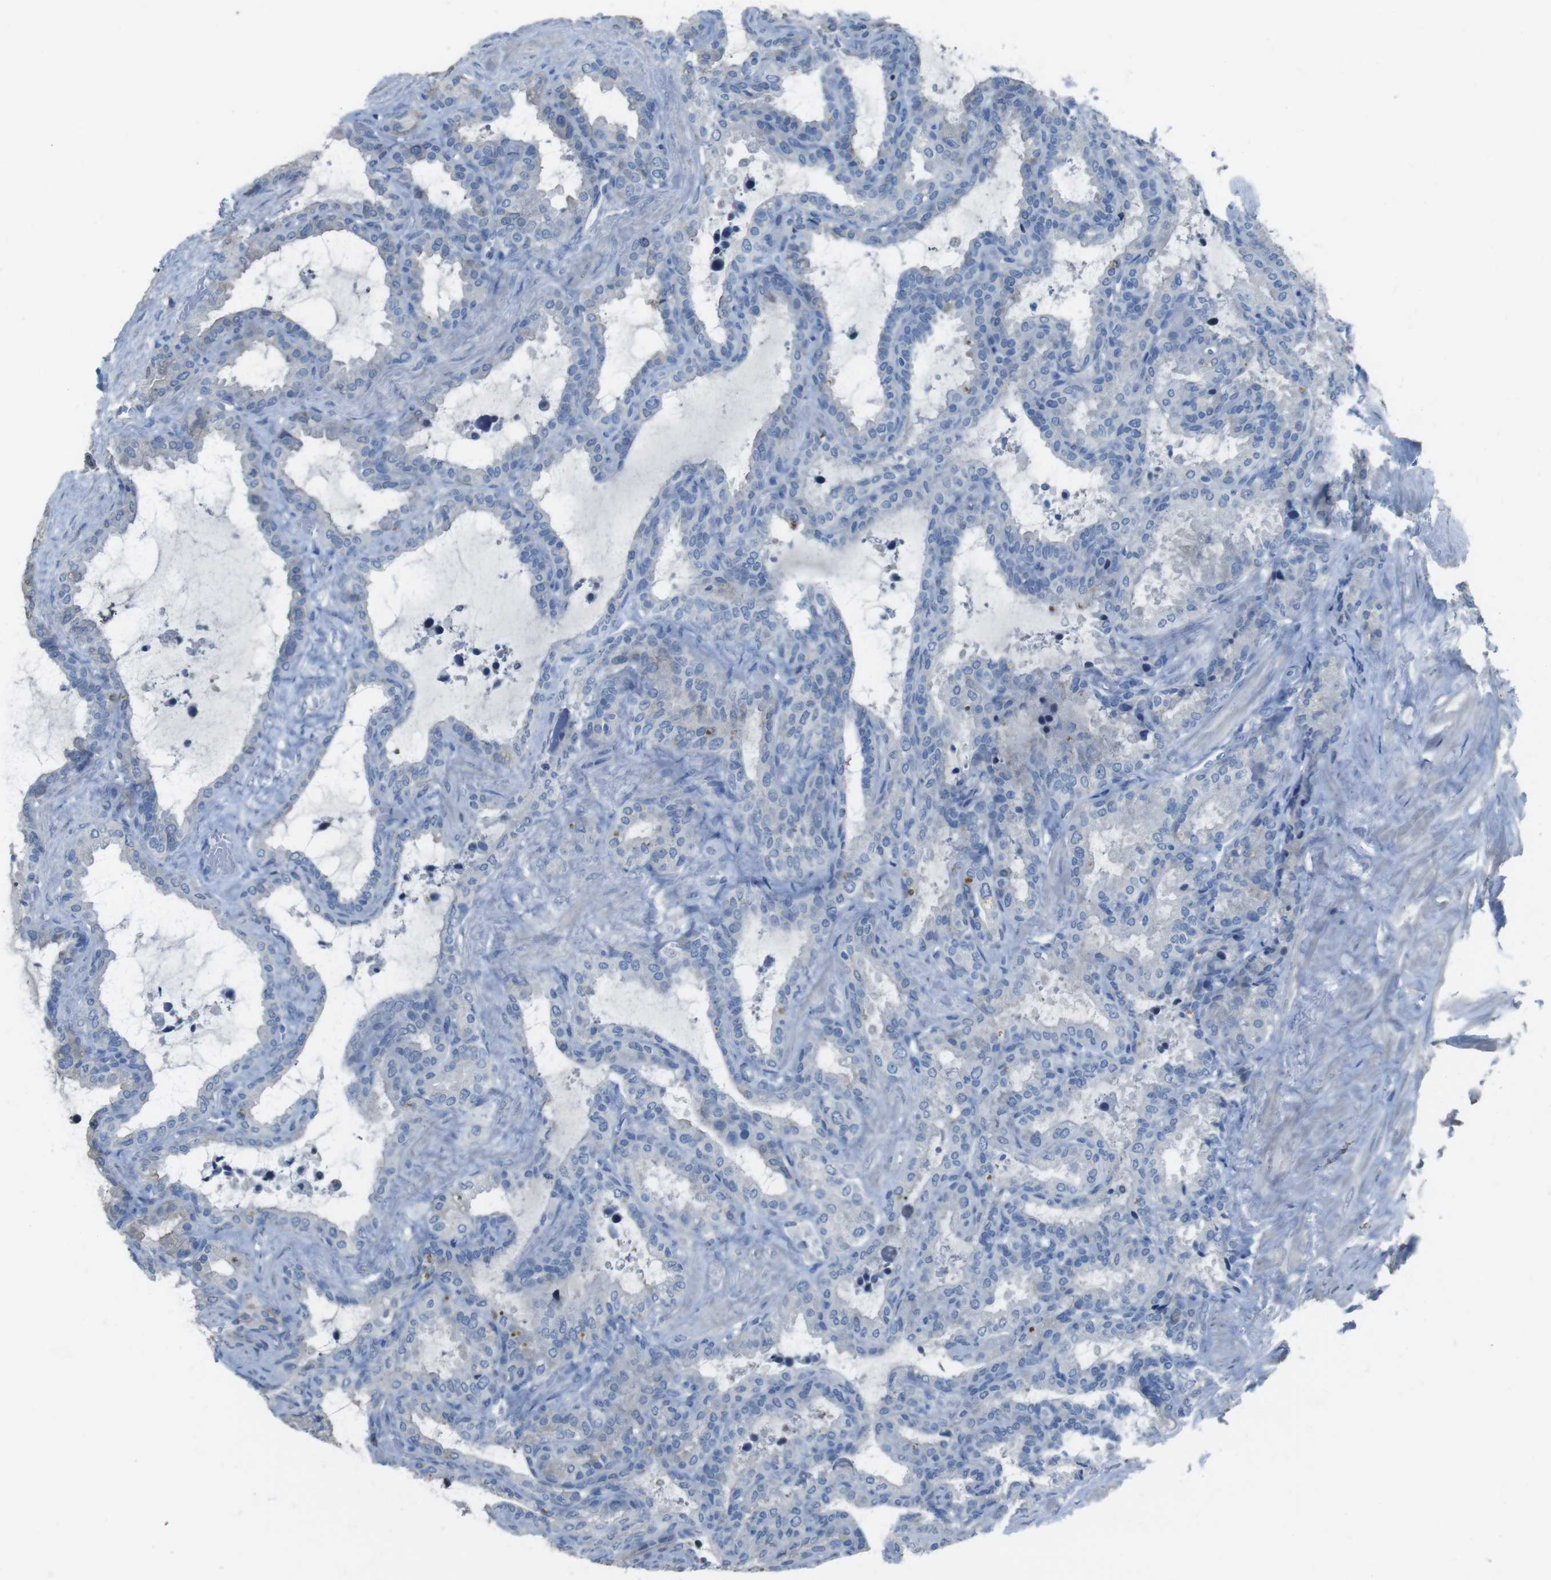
{"staining": {"intensity": "negative", "quantity": "none", "location": "none"}, "tissue": "seminal vesicle", "cell_type": "Glandular cells", "image_type": "normal", "snomed": [{"axis": "morphology", "description": "Normal tissue, NOS"}, {"axis": "topography", "description": "Seminal veicle"}], "caption": "This histopathology image is of normal seminal vesicle stained with immunohistochemistry (IHC) to label a protein in brown with the nuclei are counter-stained blue. There is no expression in glandular cells.", "gene": "CYP2C19", "patient": {"sex": "male", "age": 46}}